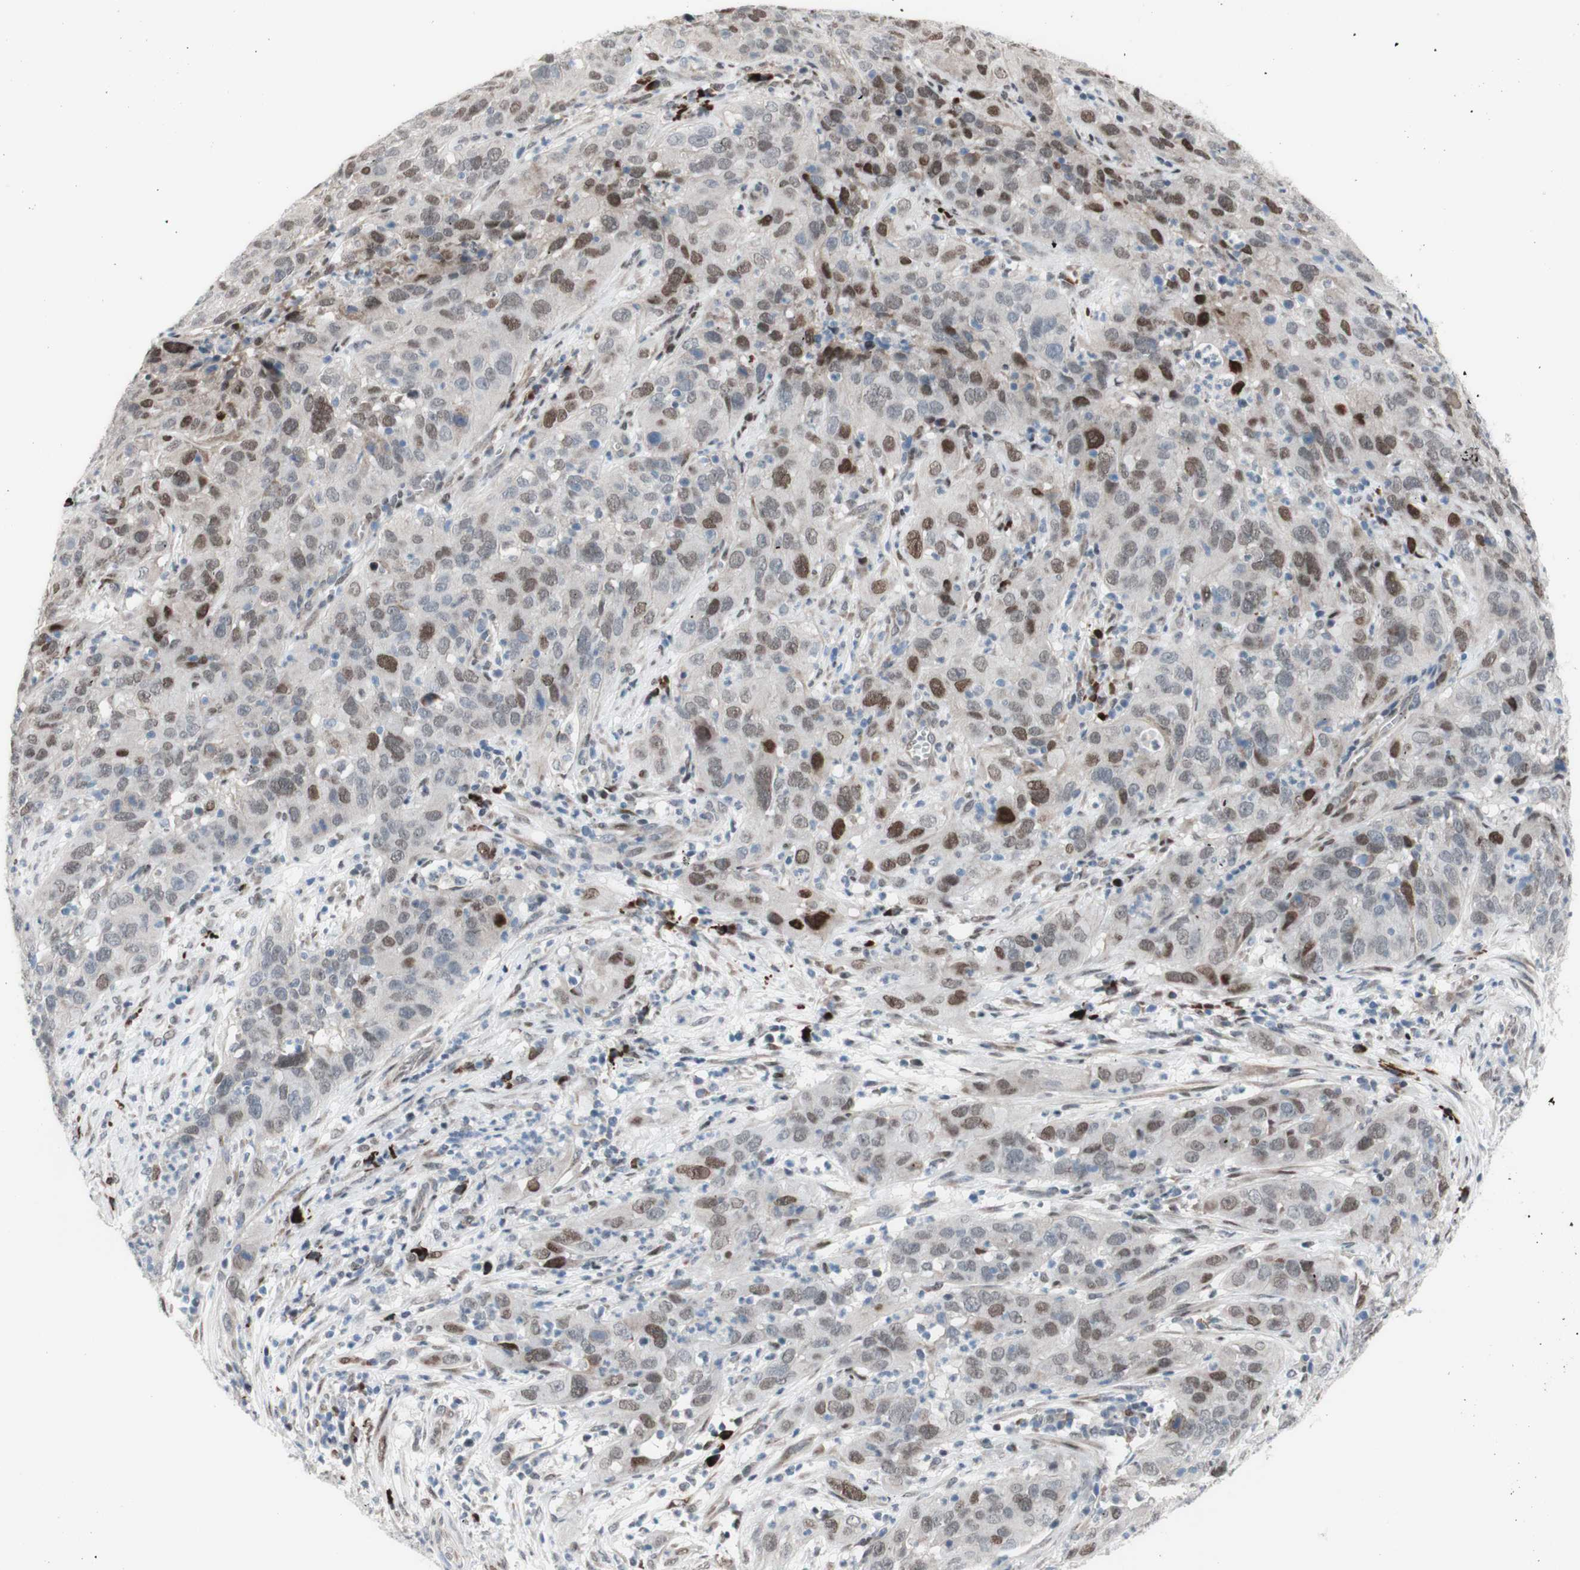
{"staining": {"intensity": "moderate", "quantity": "25%-75%", "location": "nuclear"}, "tissue": "cervical cancer", "cell_type": "Tumor cells", "image_type": "cancer", "snomed": [{"axis": "morphology", "description": "Squamous cell carcinoma, NOS"}, {"axis": "topography", "description": "Cervix"}], "caption": "High-power microscopy captured an IHC micrograph of cervical cancer, revealing moderate nuclear expression in about 25%-75% of tumor cells. (DAB (3,3'-diaminobenzidine) IHC, brown staining for protein, blue staining for nuclei).", "gene": "PHTF2", "patient": {"sex": "female", "age": 32}}